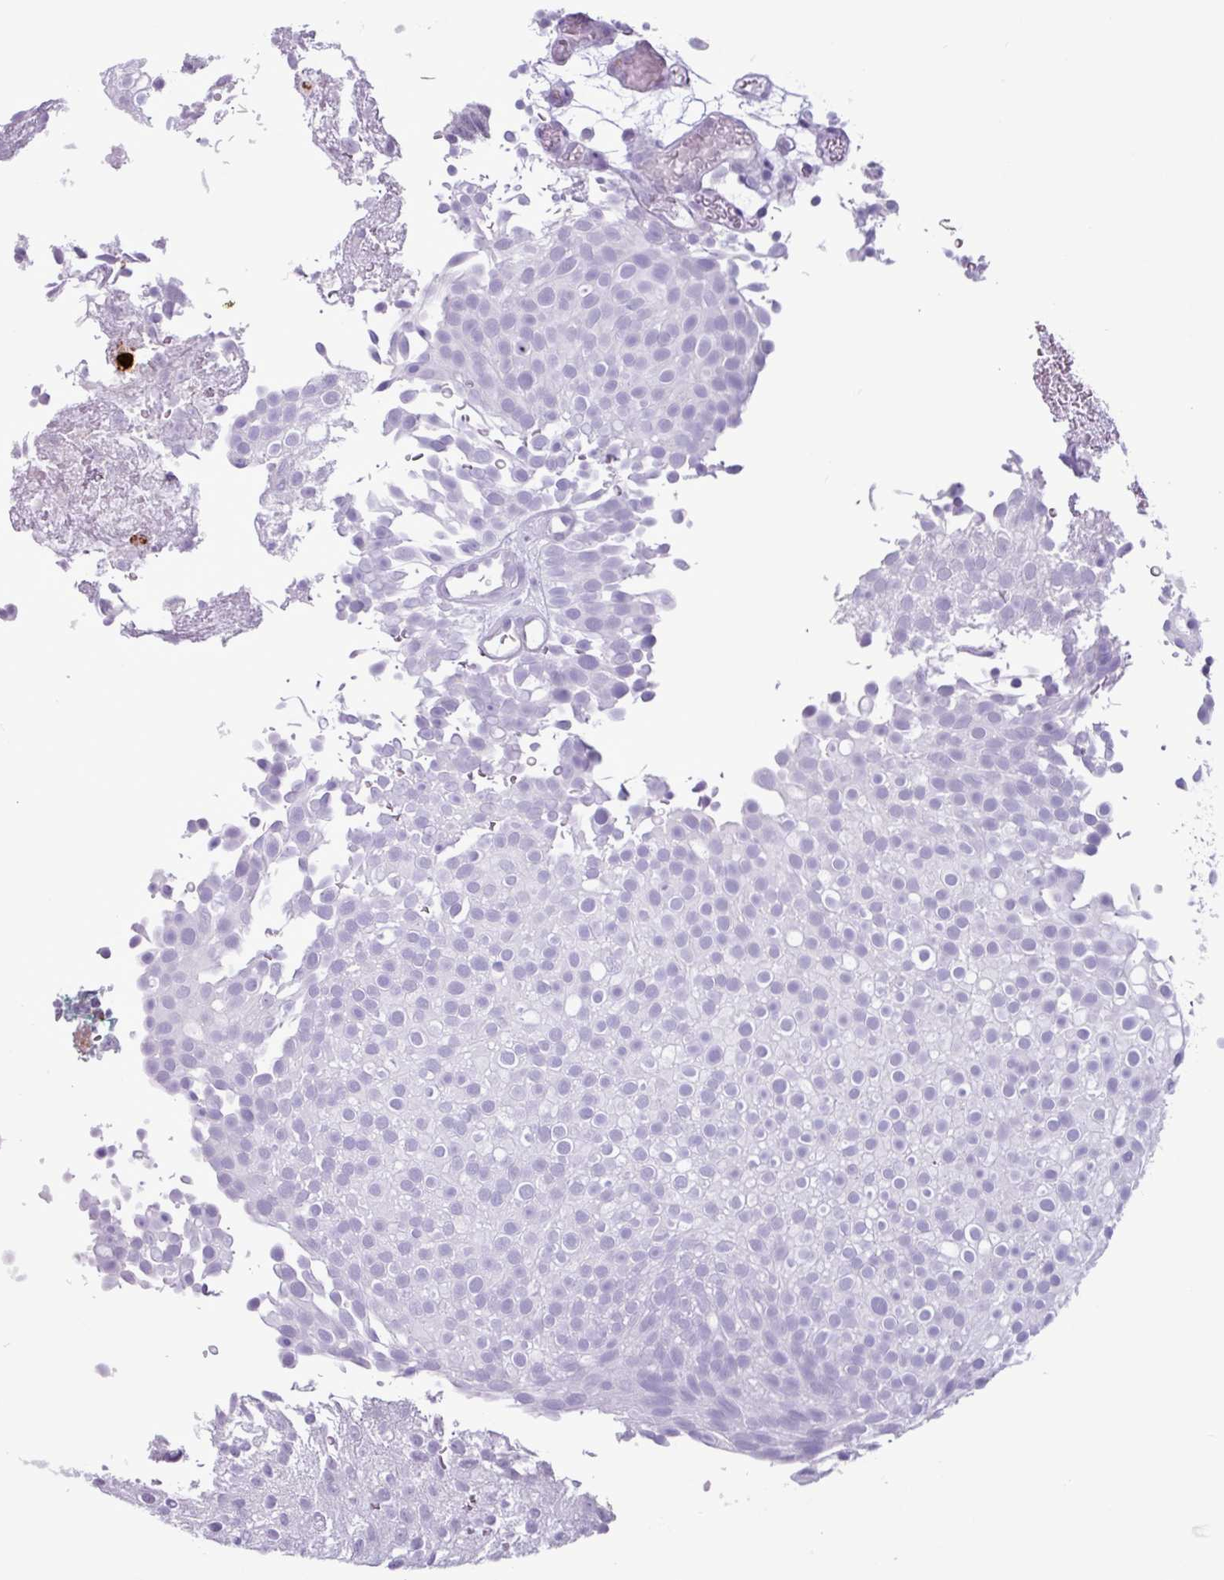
{"staining": {"intensity": "negative", "quantity": "none", "location": "none"}, "tissue": "urothelial cancer", "cell_type": "Tumor cells", "image_type": "cancer", "snomed": [{"axis": "morphology", "description": "Urothelial carcinoma, Low grade"}, {"axis": "topography", "description": "Urinary bladder"}], "caption": "IHC of urothelial carcinoma (low-grade) exhibits no staining in tumor cells.", "gene": "TMEM178A", "patient": {"sex": "male", "age": 78}}